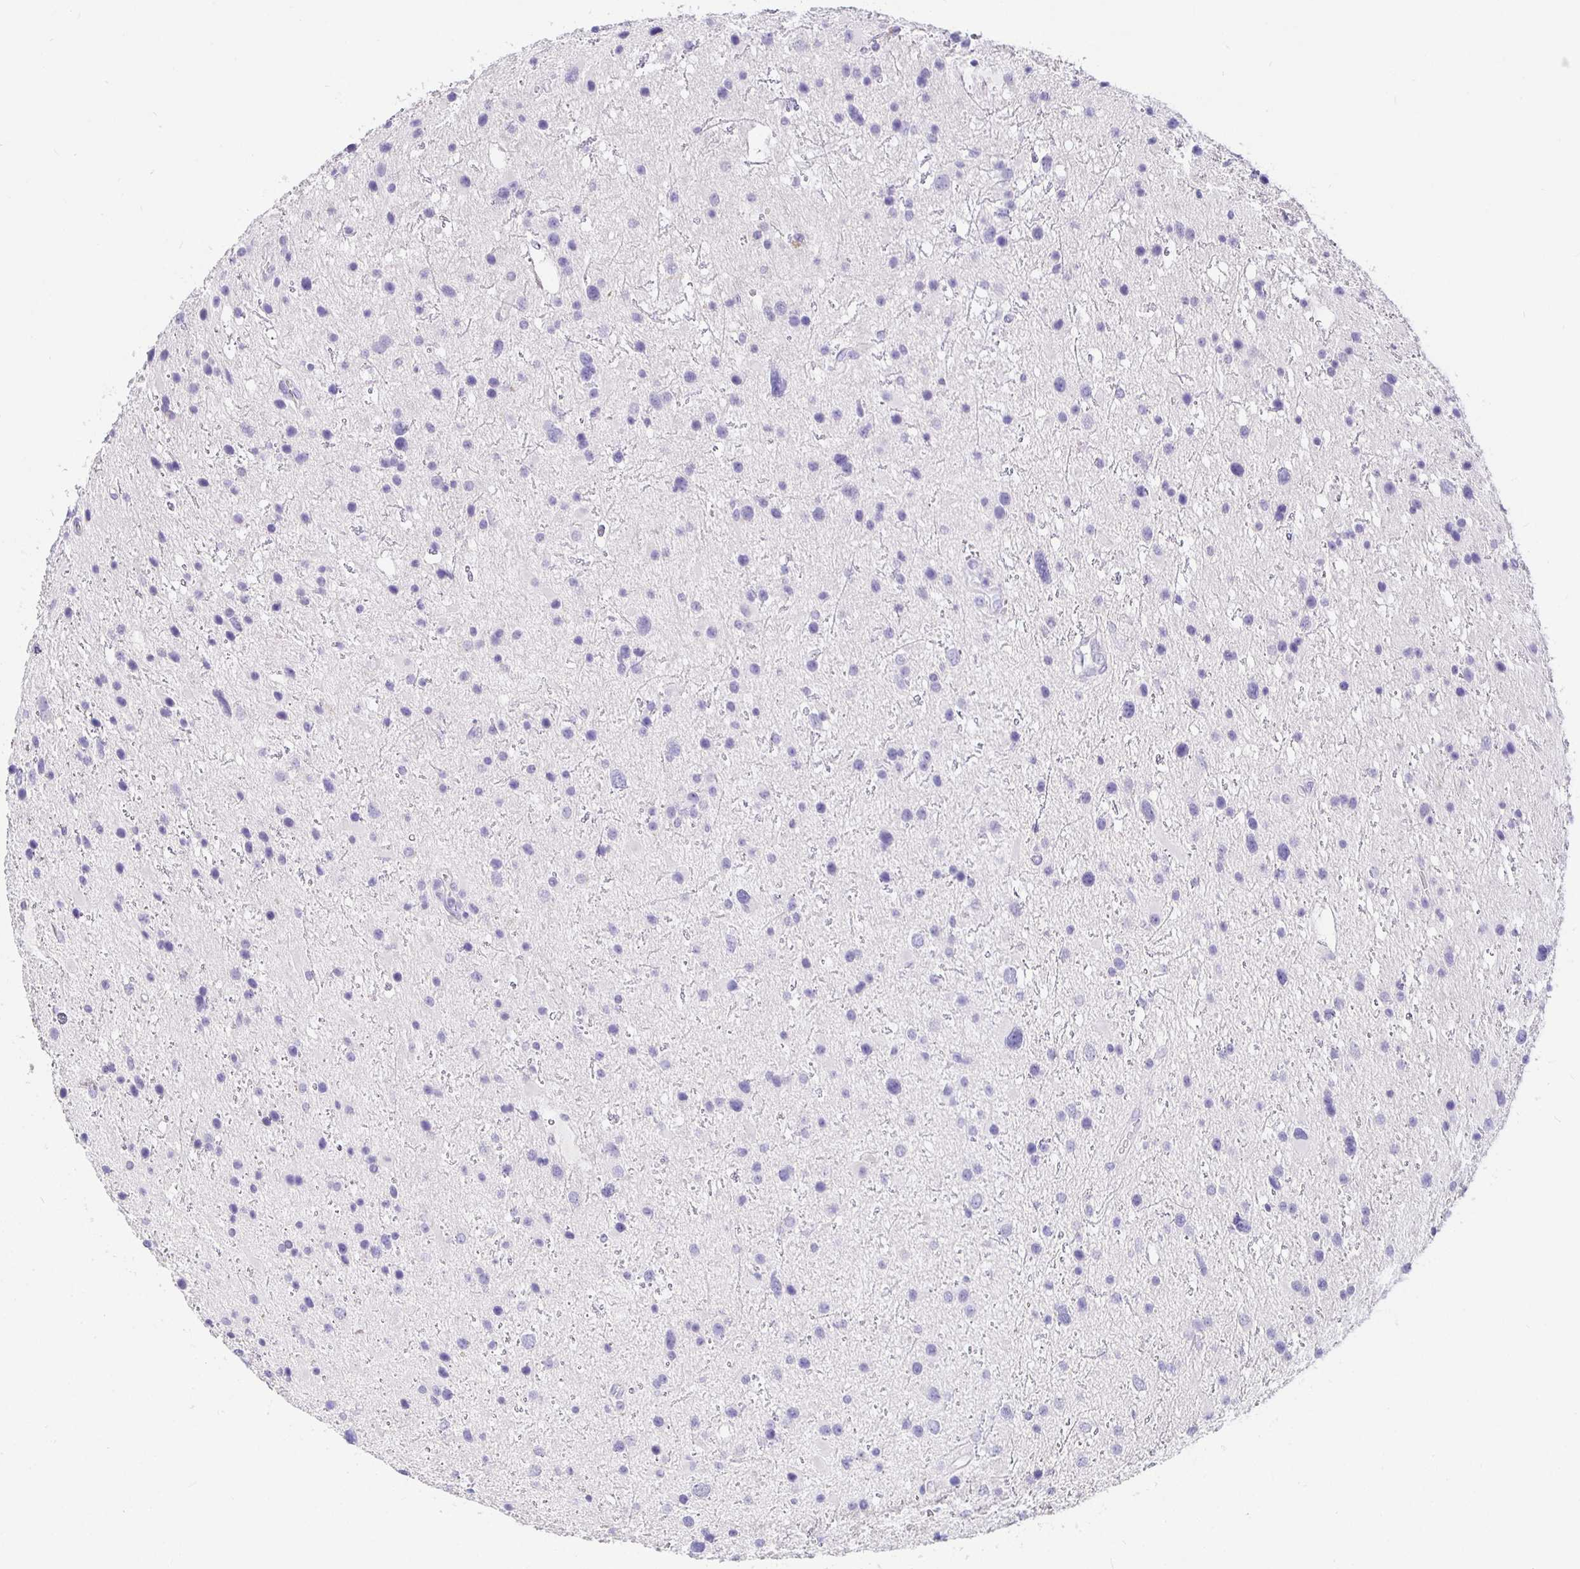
{"staining": {"intensity": "negative", "quantity": "none", "location": "none"}, "tissue": "glioma", "cell_type": "Tumor cells", "image_type": "cancer", "snomed": [{"axis": "morphology", "description": "Glioma, malignant, Low grade"}, {"axis": "topography", "description": "Brain"}], "caption": "IHC of human glioma exhibits no expression in tumor cells.", "gene": "TPTE", "patient": {"sex": "female", "age": 32}}